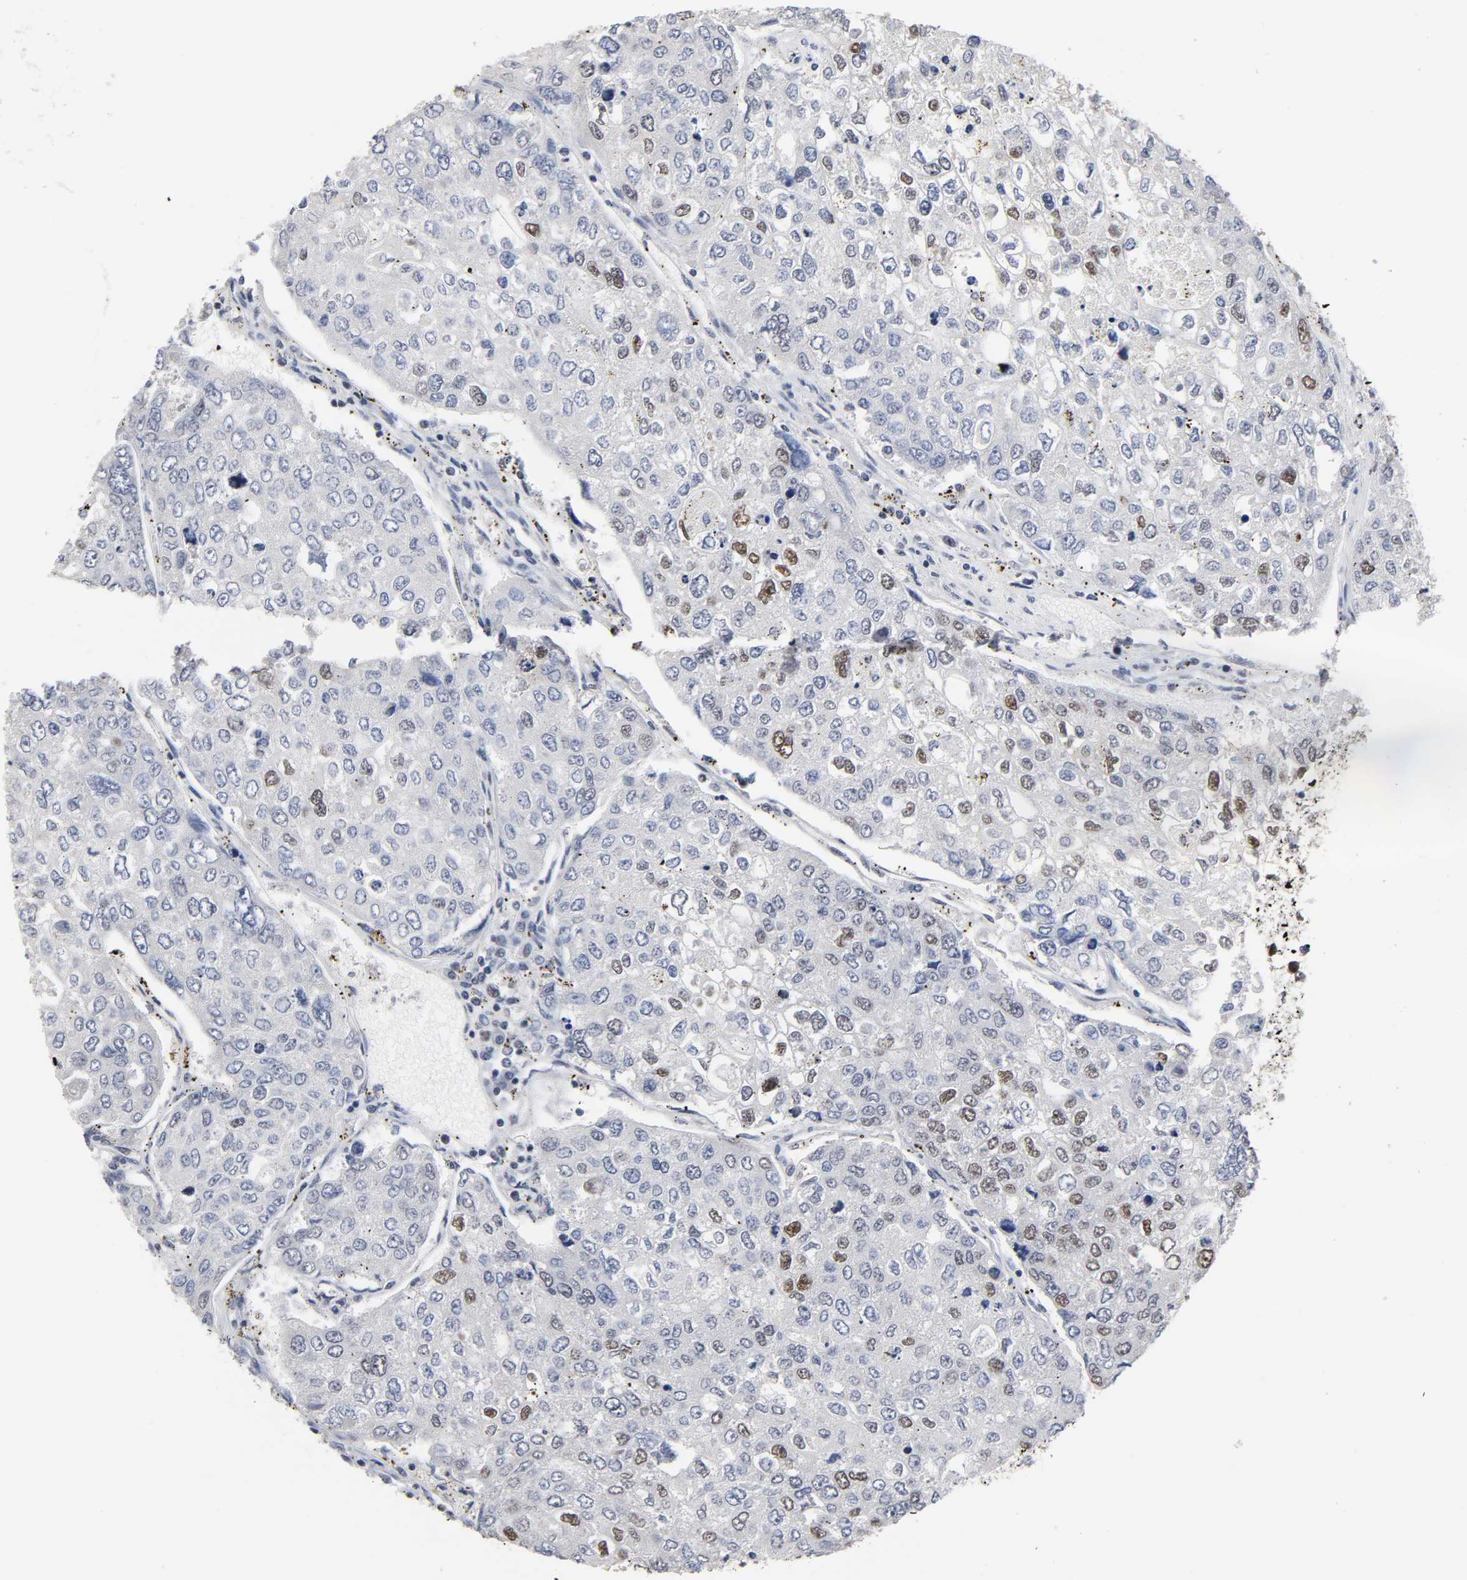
{"staining": {"intensity": "moderate", "quantity": "<25%", "location": "nuclear"}, "tissue": "urothelial cancer", "cell_type": "Tumor cells", "image_type": "cancer", "snomed": [{"axis": "morphology", "description": "Urothelial carcinoma, High grade"}, {"axis": "topography", "description": "Lymph node"}, {"axis": "topography", "description": "Urinary bladder"}], "caption": "Human urothelial carcinoma (high-grade) stained with a protein marker shows moderate staining in tumor cells.", "gene": "TRIM33", "patient": {"sex": "male", "age": 51}}